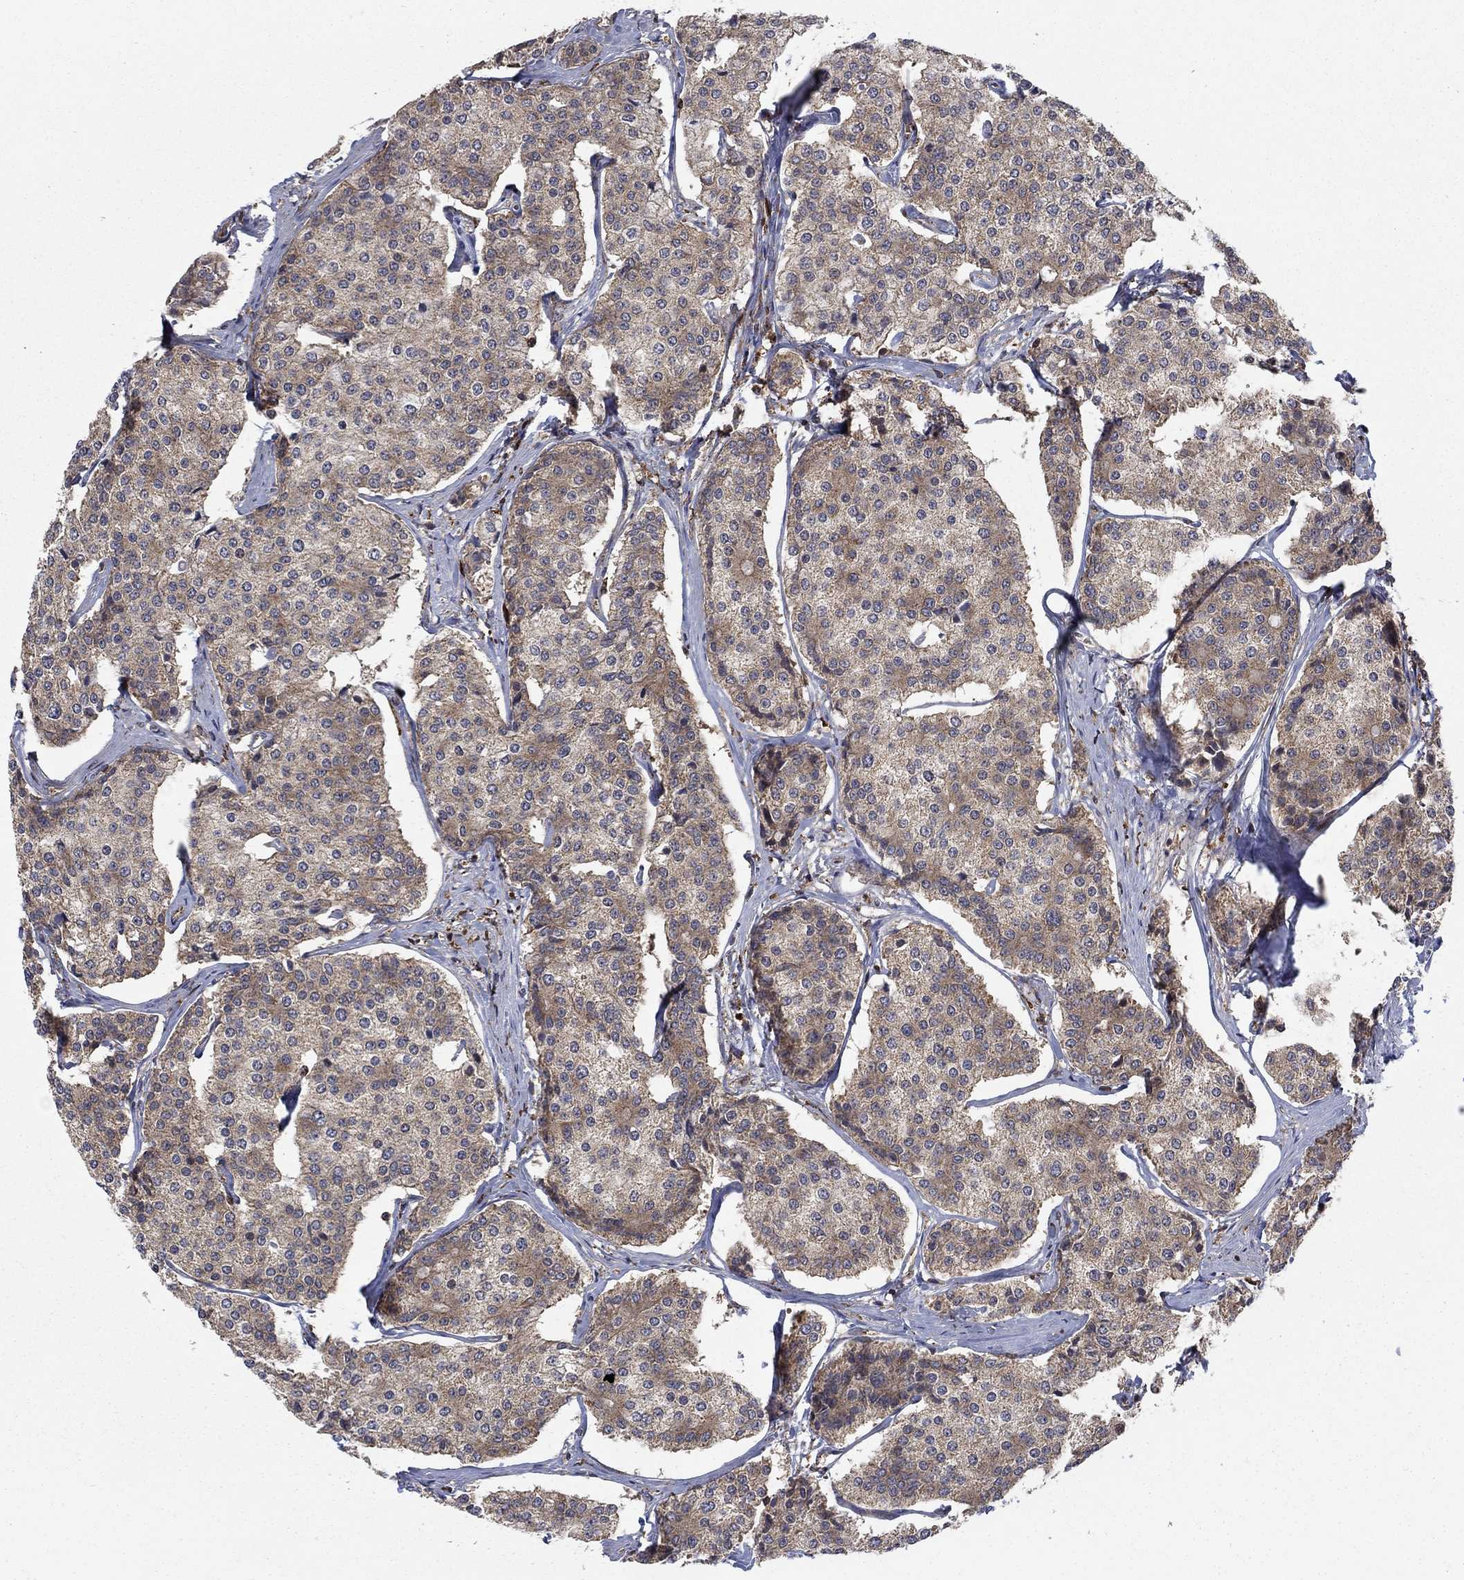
{"staining": {"intensity": "weak", "quantity": "25%-75%", "location": "cytoplasmic/membranous"}, "tissue": "carcinoid", "cell_type": "Tumor cells", "image_type": "cancer", "snomed": [{"axis": "morphology", "description": "Carcinoid, malignant, NOS"}, {"axis": "topography", "description": "Small intestine"}], "caption": "Carcinoid stained for a protein (brown) demonstrates weak cytoplasmic/membranous positive expression in about 25%-75% of tumor cells.", "gene": "IFI35", "patient": {"sex": "female", "age": 65}}